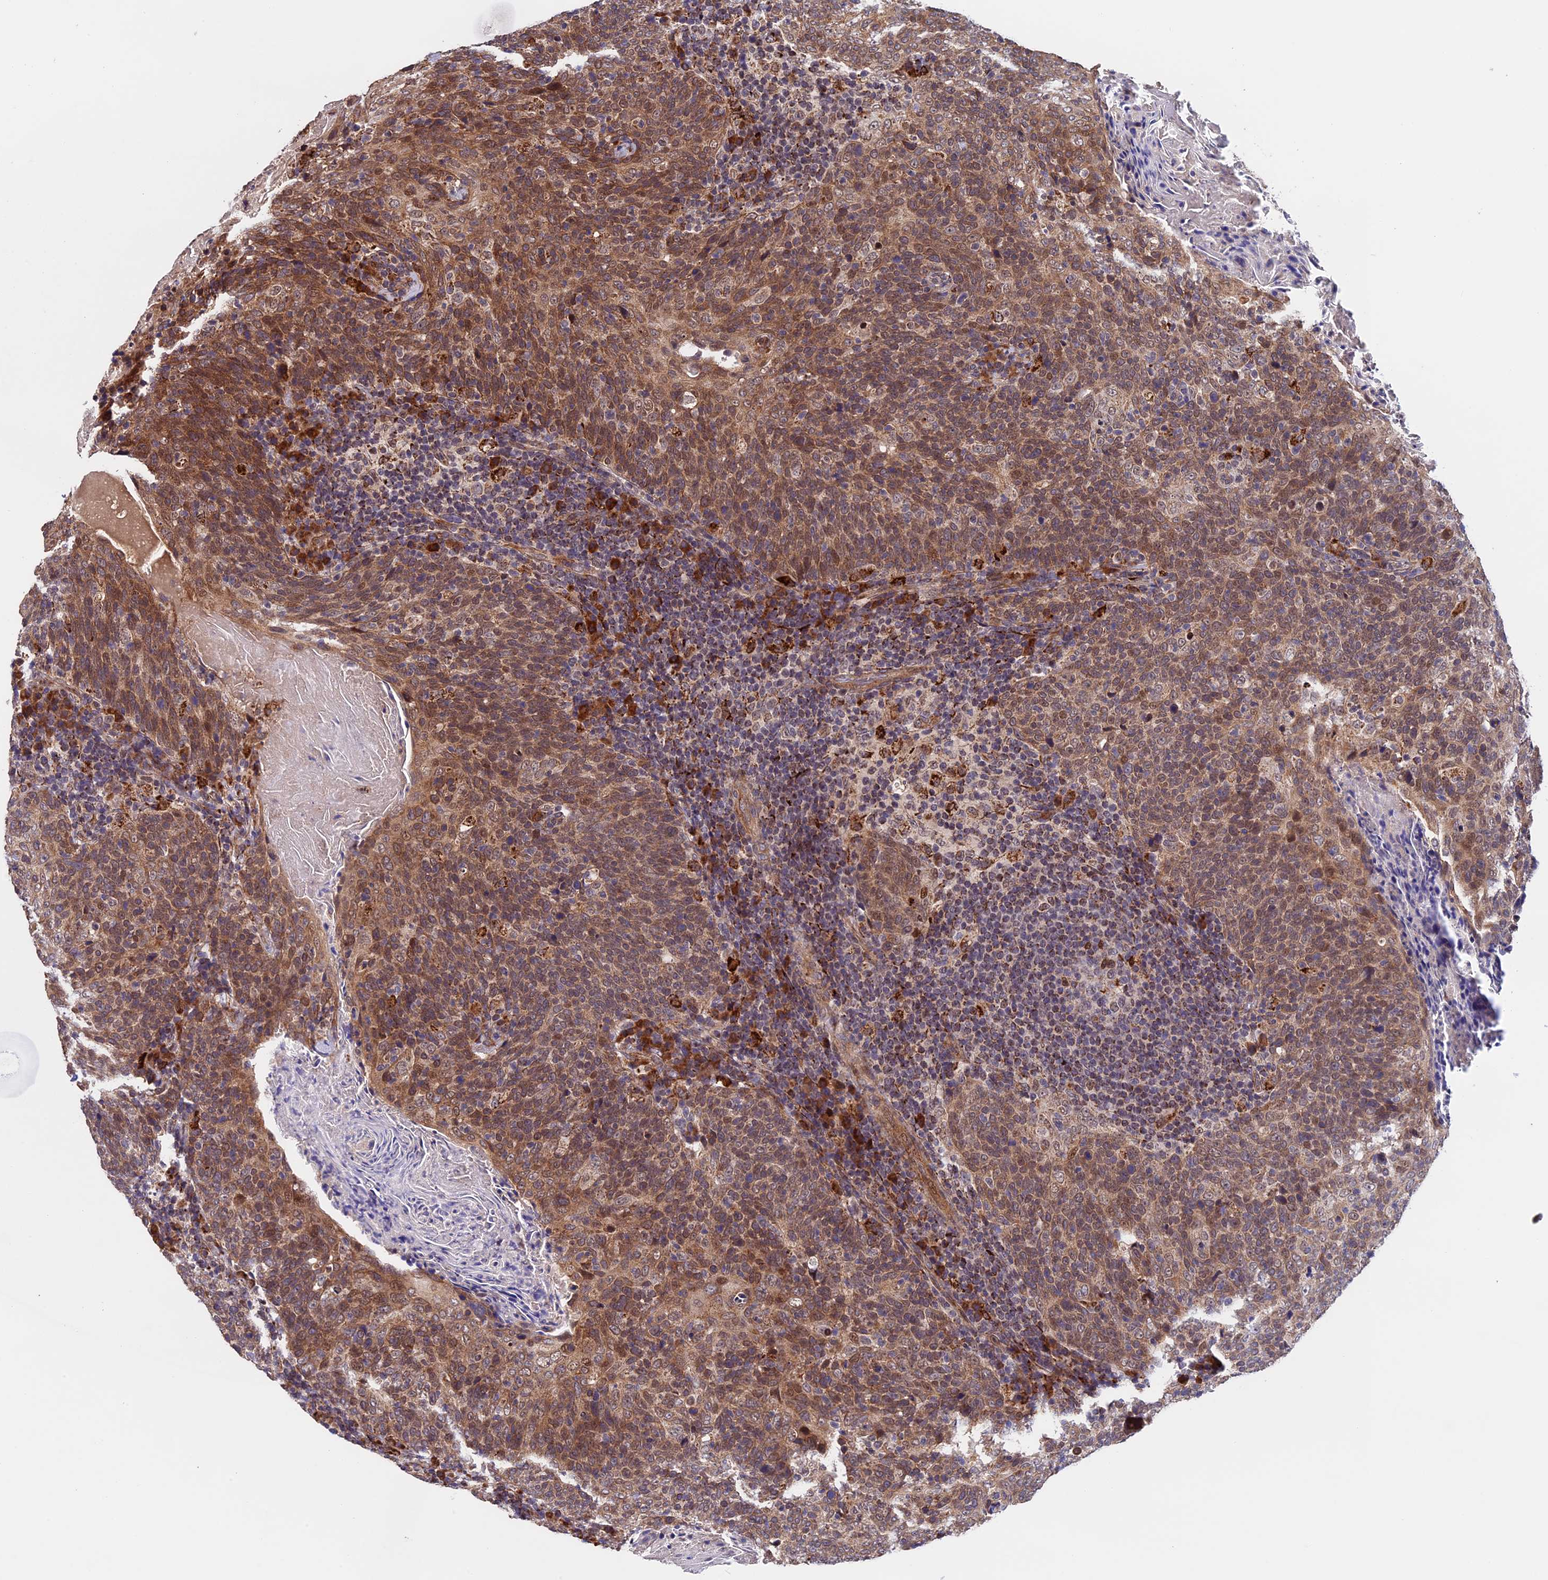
{"staining": {"intensity": "moderate", "quantity": ">75%", "location": "cytoplasmic/membranous"}, "tissue": "head and neck cancer", "cell_type": "Tumor cells", "image_type": "cancer", "snomed": [{"axis": "morphology", "description": "Squamous cell carcinoma, NOS"}, {"axis": "morphology", "description": "Squamous cell carcinoma, metastatic, NOS"}, {"axis": "topography", "description": "Lymph node"}, {"axis": "topography", "description": "Head-Neck"}], "caption": "Tumor cells reveal medium levels of moderate cytoplasmic/membranous expression in approximately >75% of cells in head and neck squamous cell carcinoma.", "gene": "RNF17", "patient": {"sex": "male", "age": 62}}